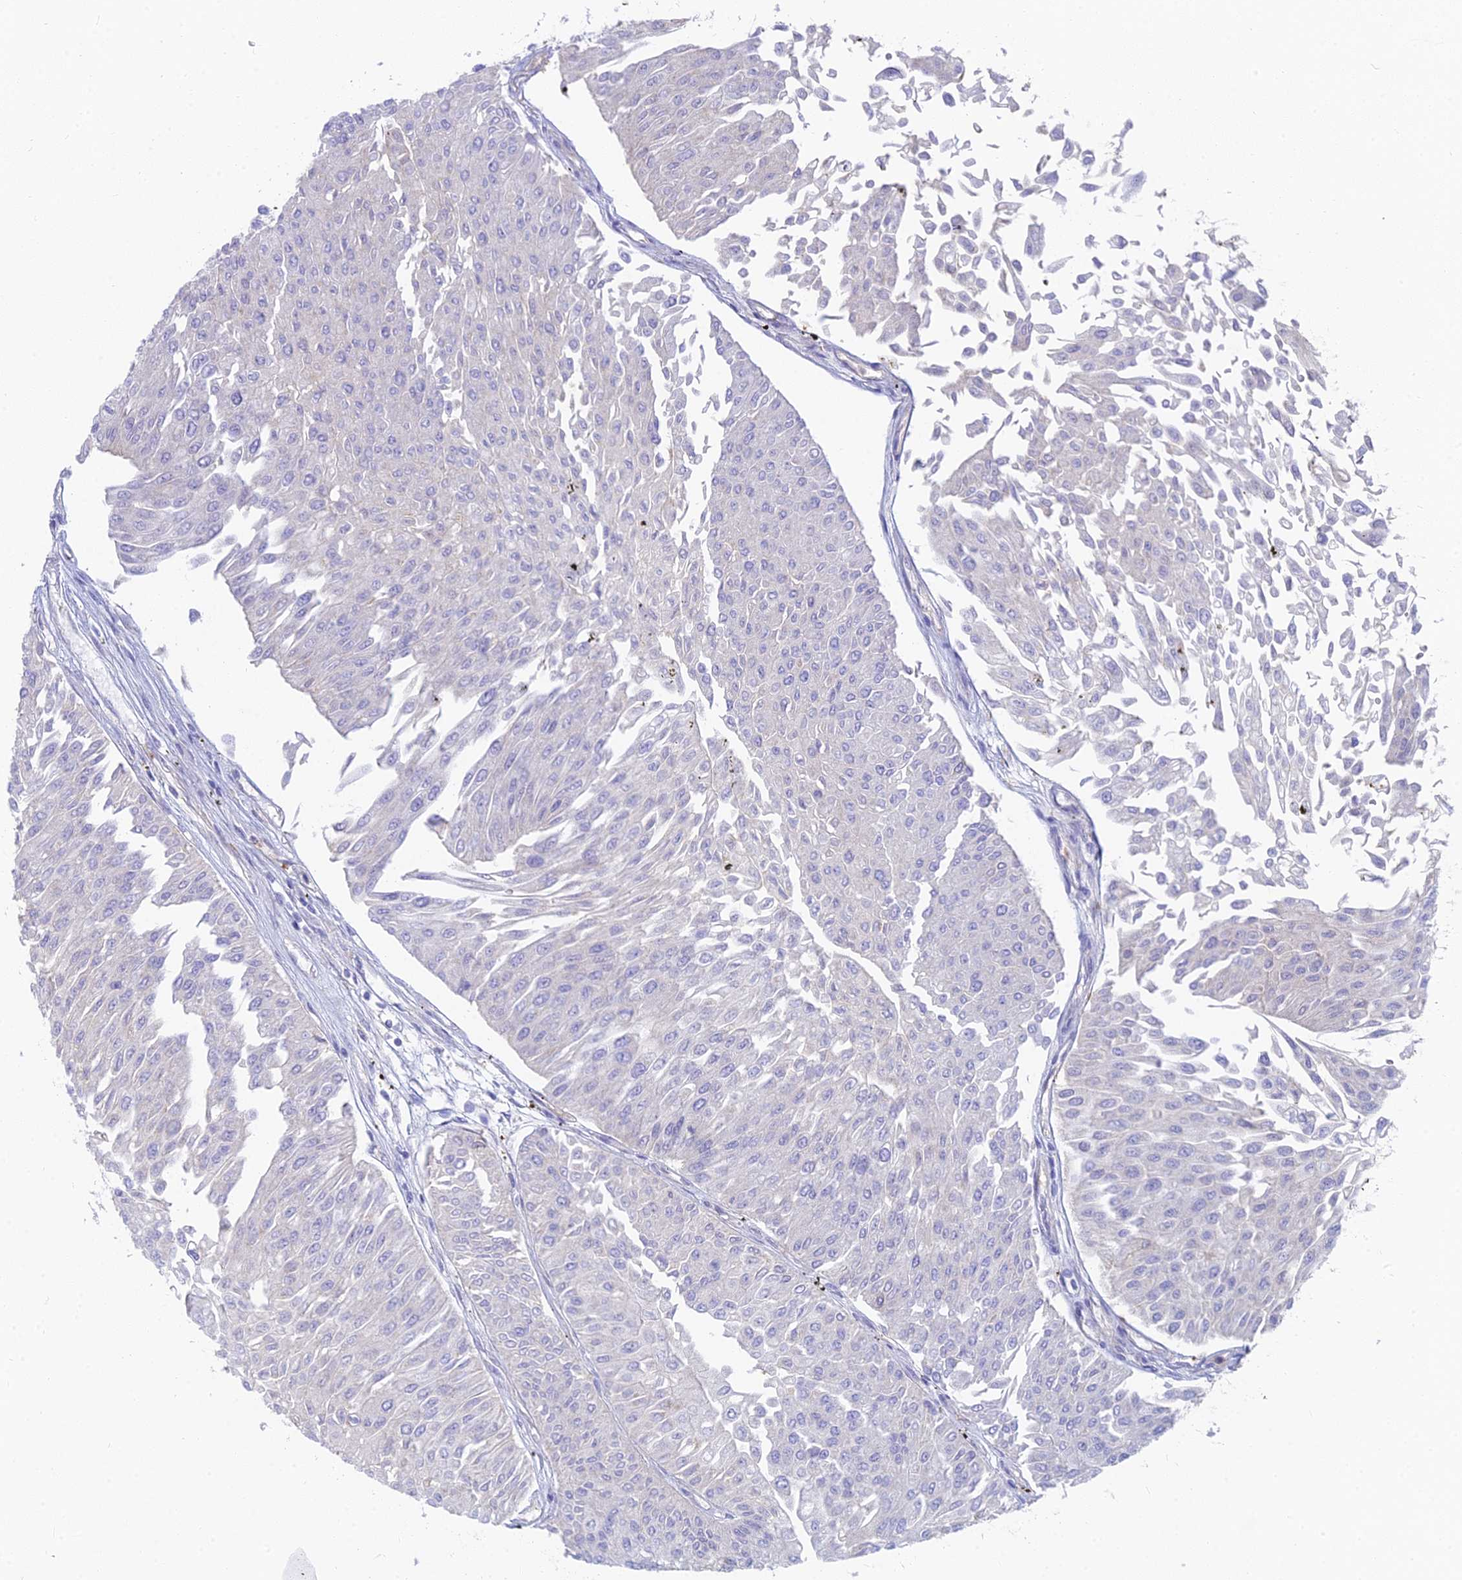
{"staining": {"intensity": "negative", "quantity": "none", "location": "none"}, "tissue": "urothelial cancer", "cell_type": "Tumor cells", "image_type": "cancer", "snomed": [{"axis": "morphology", "description": "Urothelial carcinoma, Low grade"}, {"axis": "topography", "description": "Urinary bladder"}], "caption": "High magnification brightfield microscopy of urothelial carcinoma (low-grade) stained with DAB (brown) and counterstained with hematoxylin (blue): tumor cells show no significant staining.", "gene": "STRN4", "patient": {"sex": "male", "age": 67}}